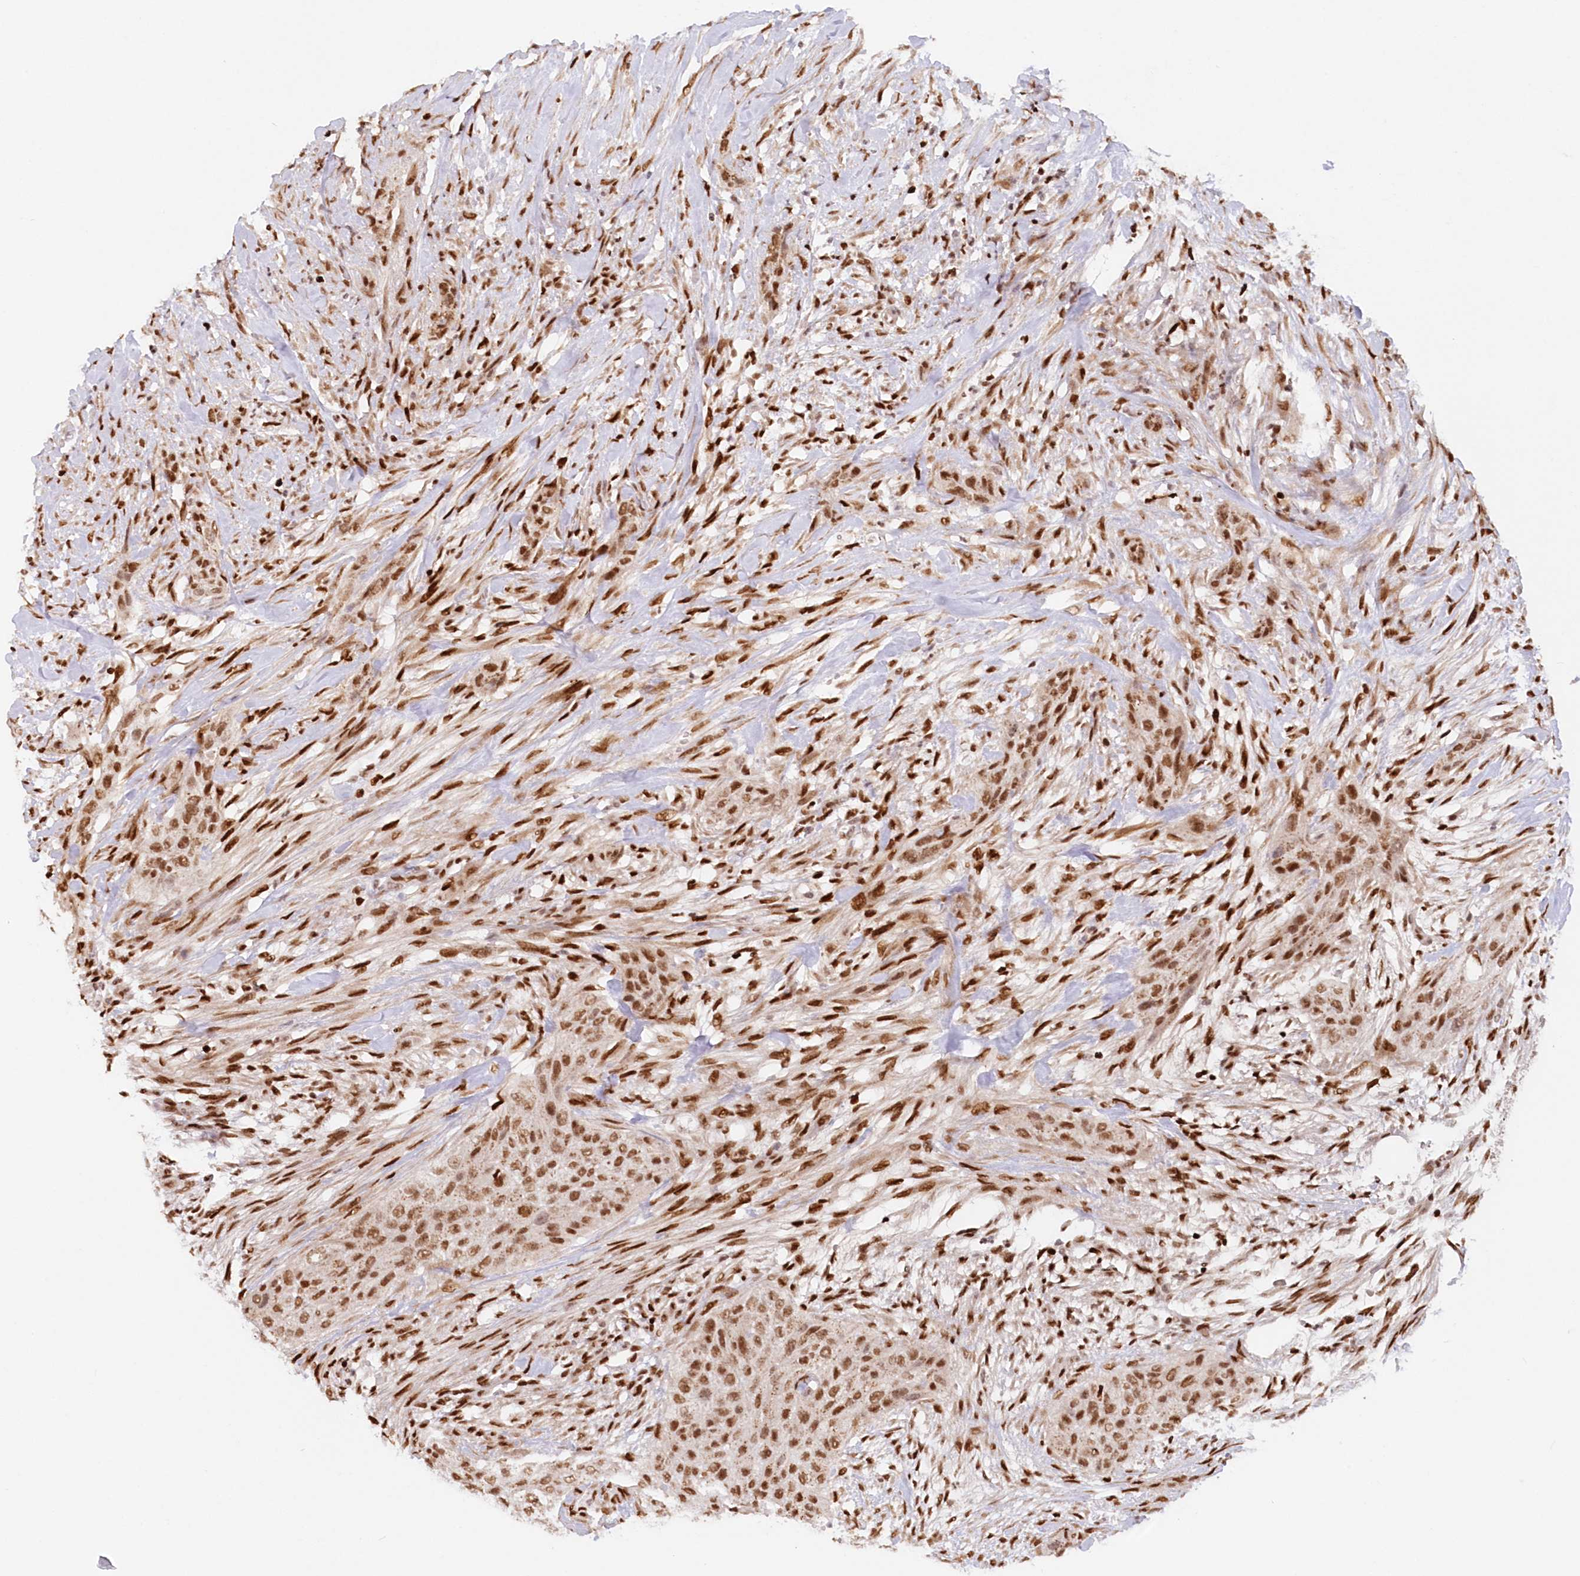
{"staining": {"intensity": "moderate", "quantity": ">75%", "location": "nuclear"}, "tissue": "urothelial cancer", "cell_type": "Tumor cells", "image_type": "cancer", "snomed": [{"axis": "morphology", "description": "Urothelial carcinoma, High grade"}, {"axis": "topography", "description": "Urinary bladder"}], "caption": "Urothelial cancer was stained to show a protein in brown. There is medium levels of moderate nuclear expression in approximately >75% of tumor cells. (IHC, brightfield microscopy, high magnification).", "gene": "POLR2B", "patient": {"sex": "male", "age": 35}}